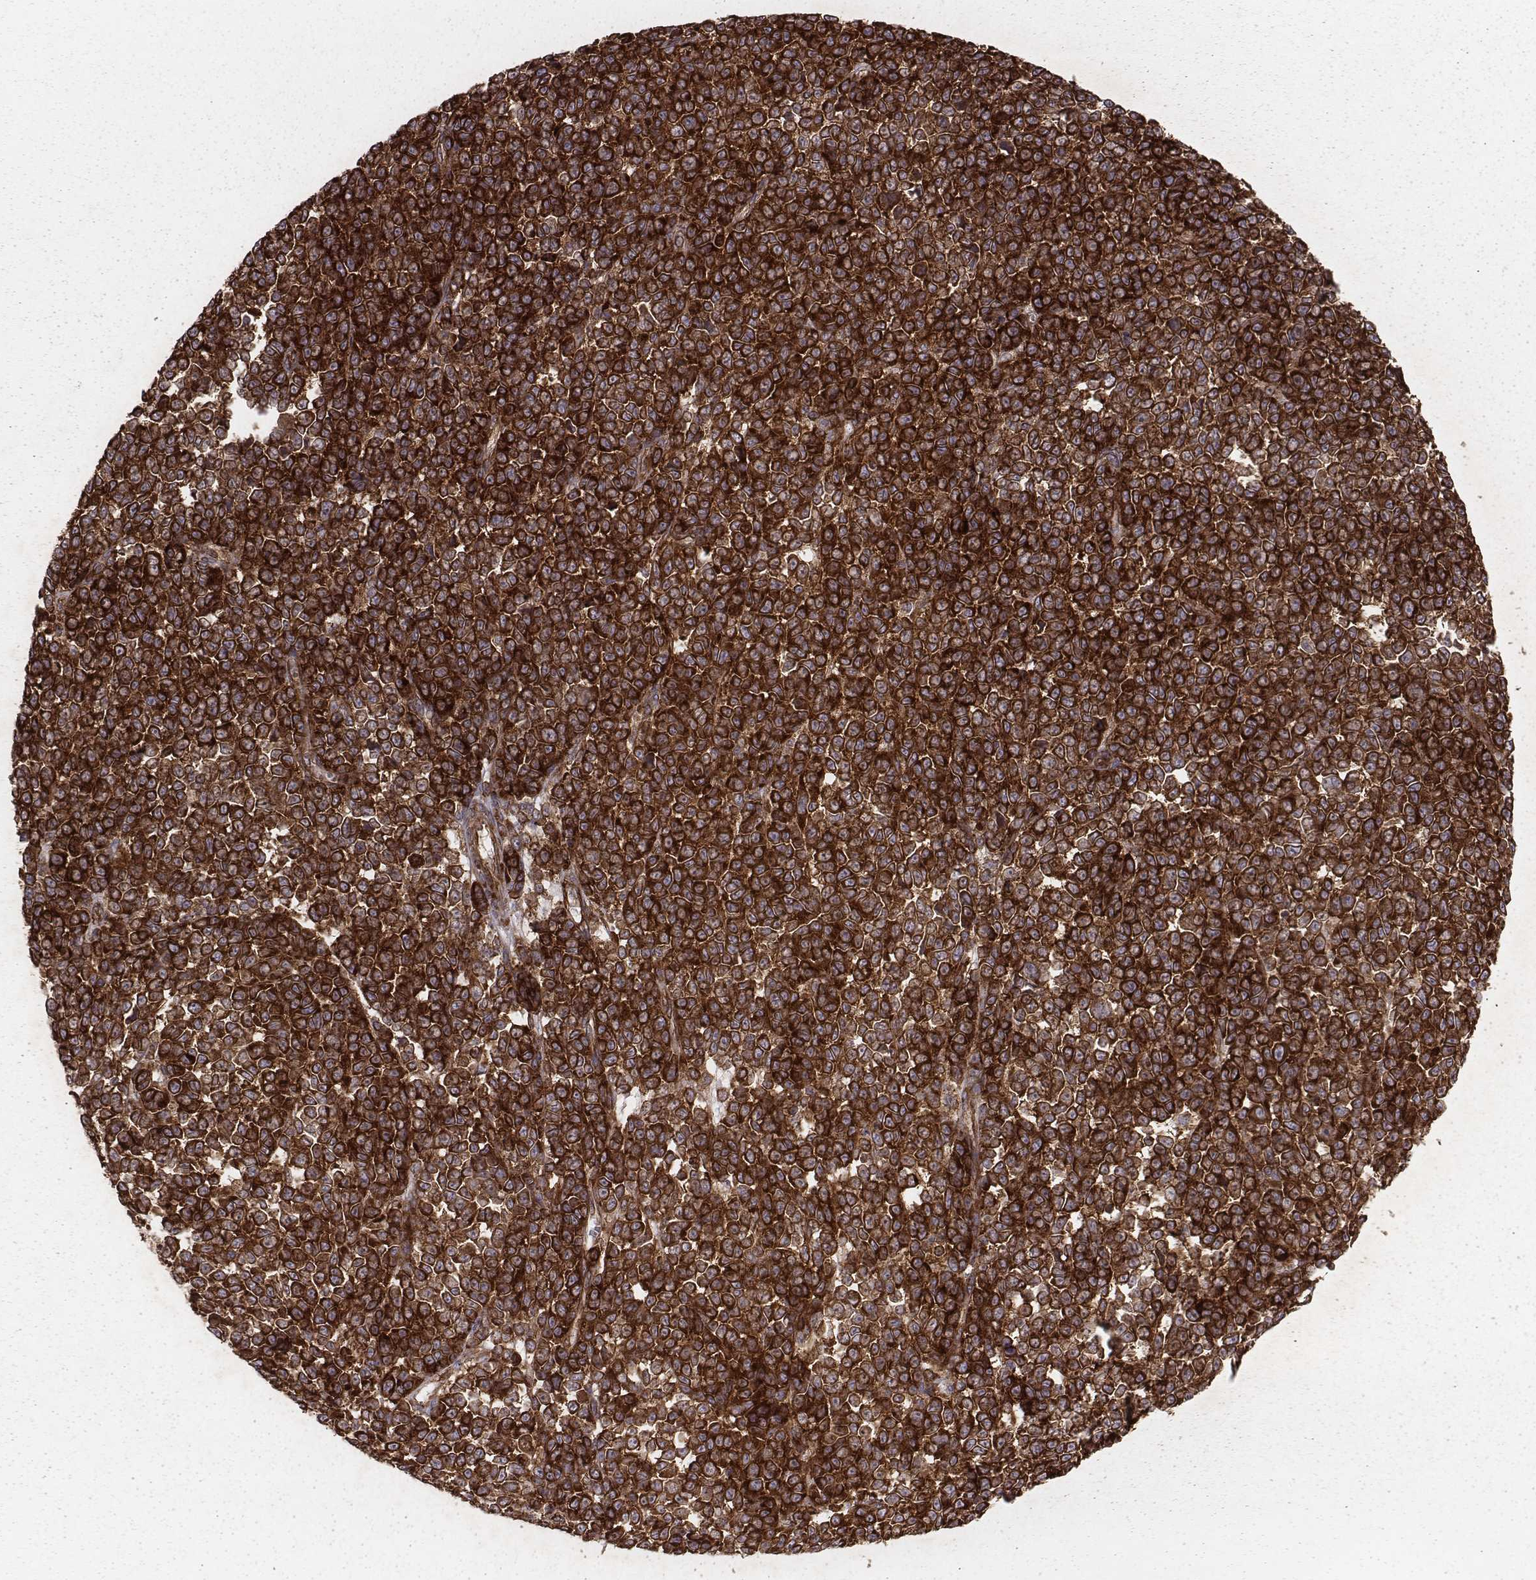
{"staining": {"intensity": "strong", "quantity": ">75%", "location": "cytoplasmic/membranous"}, "tissue": "melanoma", "cell_type": "Tumor cells", "image_type": "cancer", "snomed": [{"axis": "morphology", "description": "Malignant melanoma, NOS"}, {"axis": "topography", "description": "Skin"}], "caption": "Human melanoma stained for a protein (brown) displays strong cytoplasmic/membranous positive positivity in about >75% of tumor cells.", "gene": "TXLNA", "patient": {"sex": "female", "age": 95}}